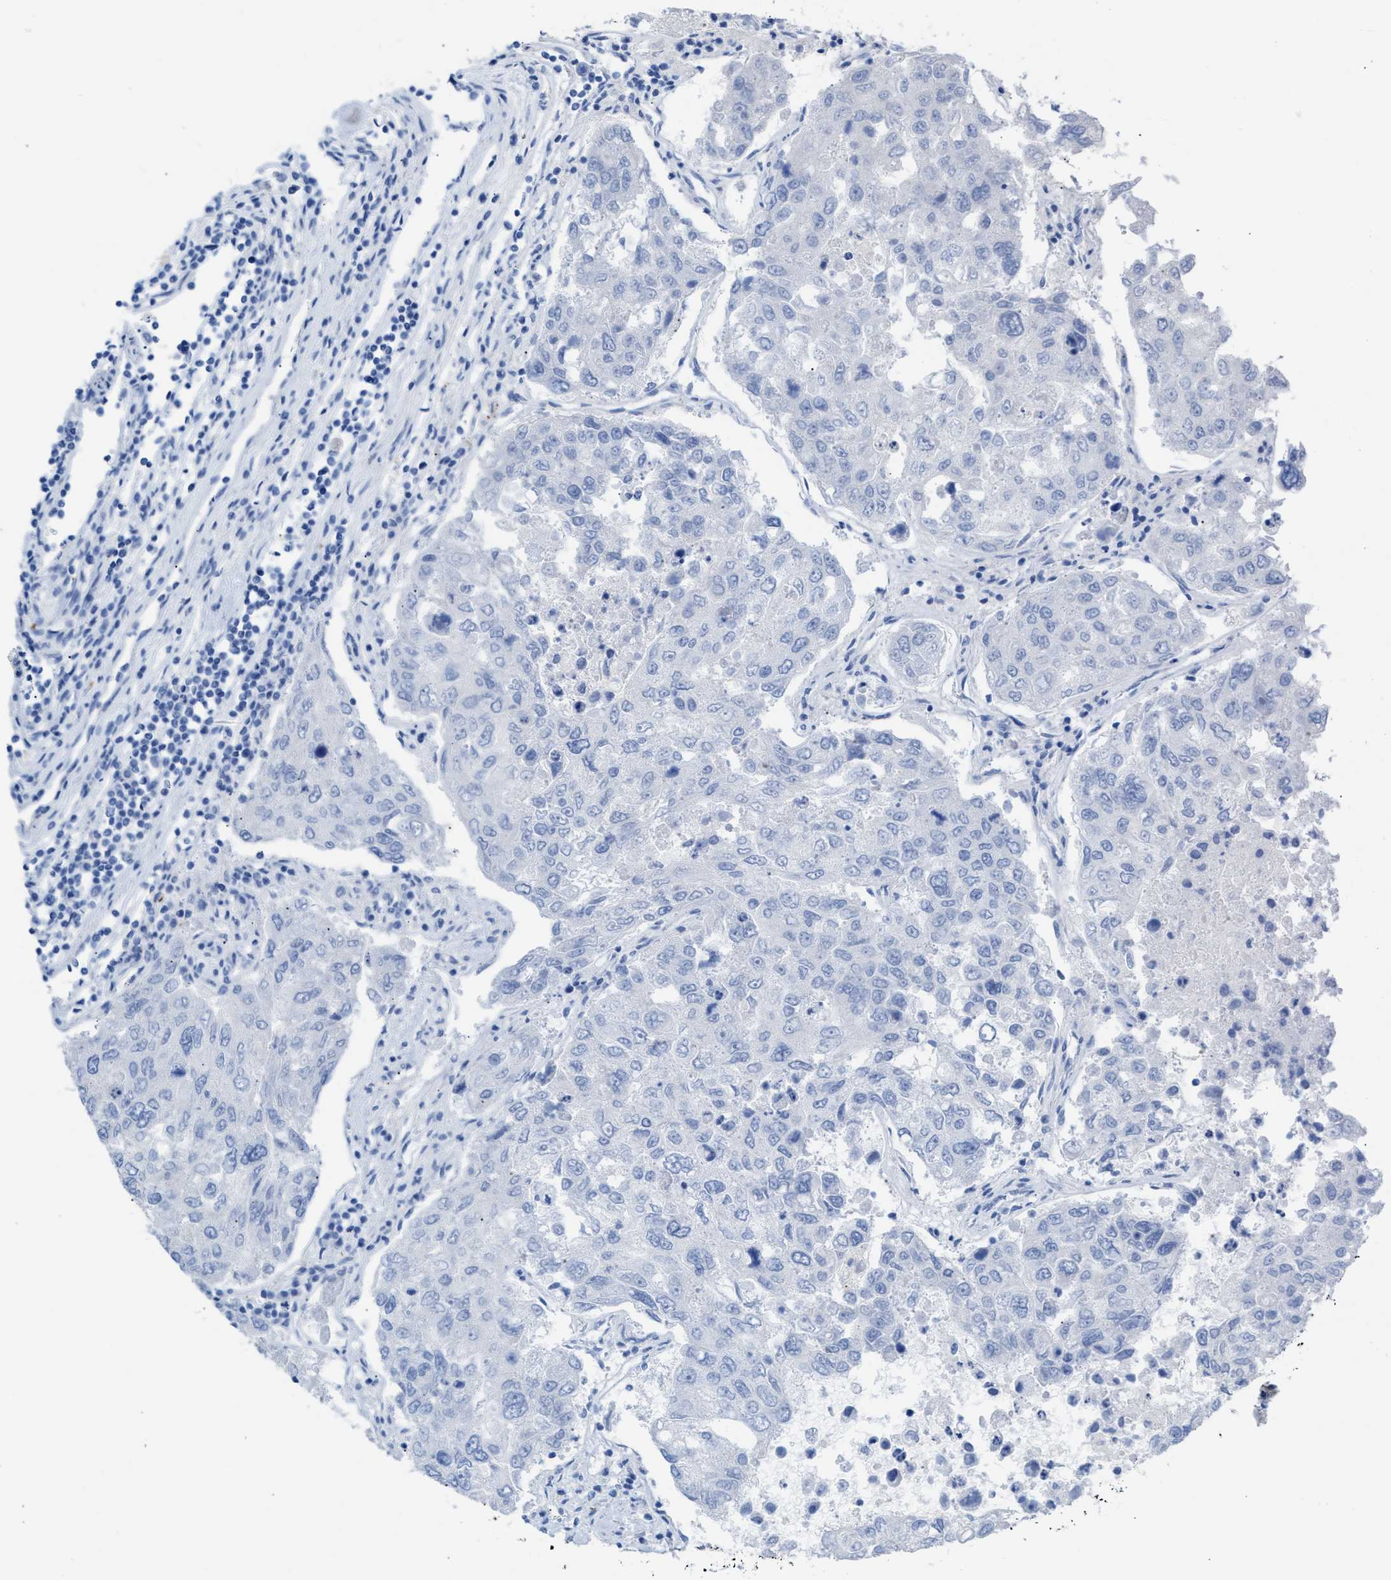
{"staining": {"intensity": "negative", "quantity": "none", "location": "none"}, "tissue": "urothelial cancer", "cell_type": "Tumor cells", "image_type": "cancer", "snomed": [{"axis": "morphology", "description": "Urothelial carcinoma, High grade"}, {"axis": "topography", "description": "Lymph node"}, {"axis": "topography", "description": "Urinary bladder"}], "caption": "There is no significant expression in tumor cells of urothelial cancer.", "gene": "CPA1", "patient": {"sex": "male", "age": 51}}